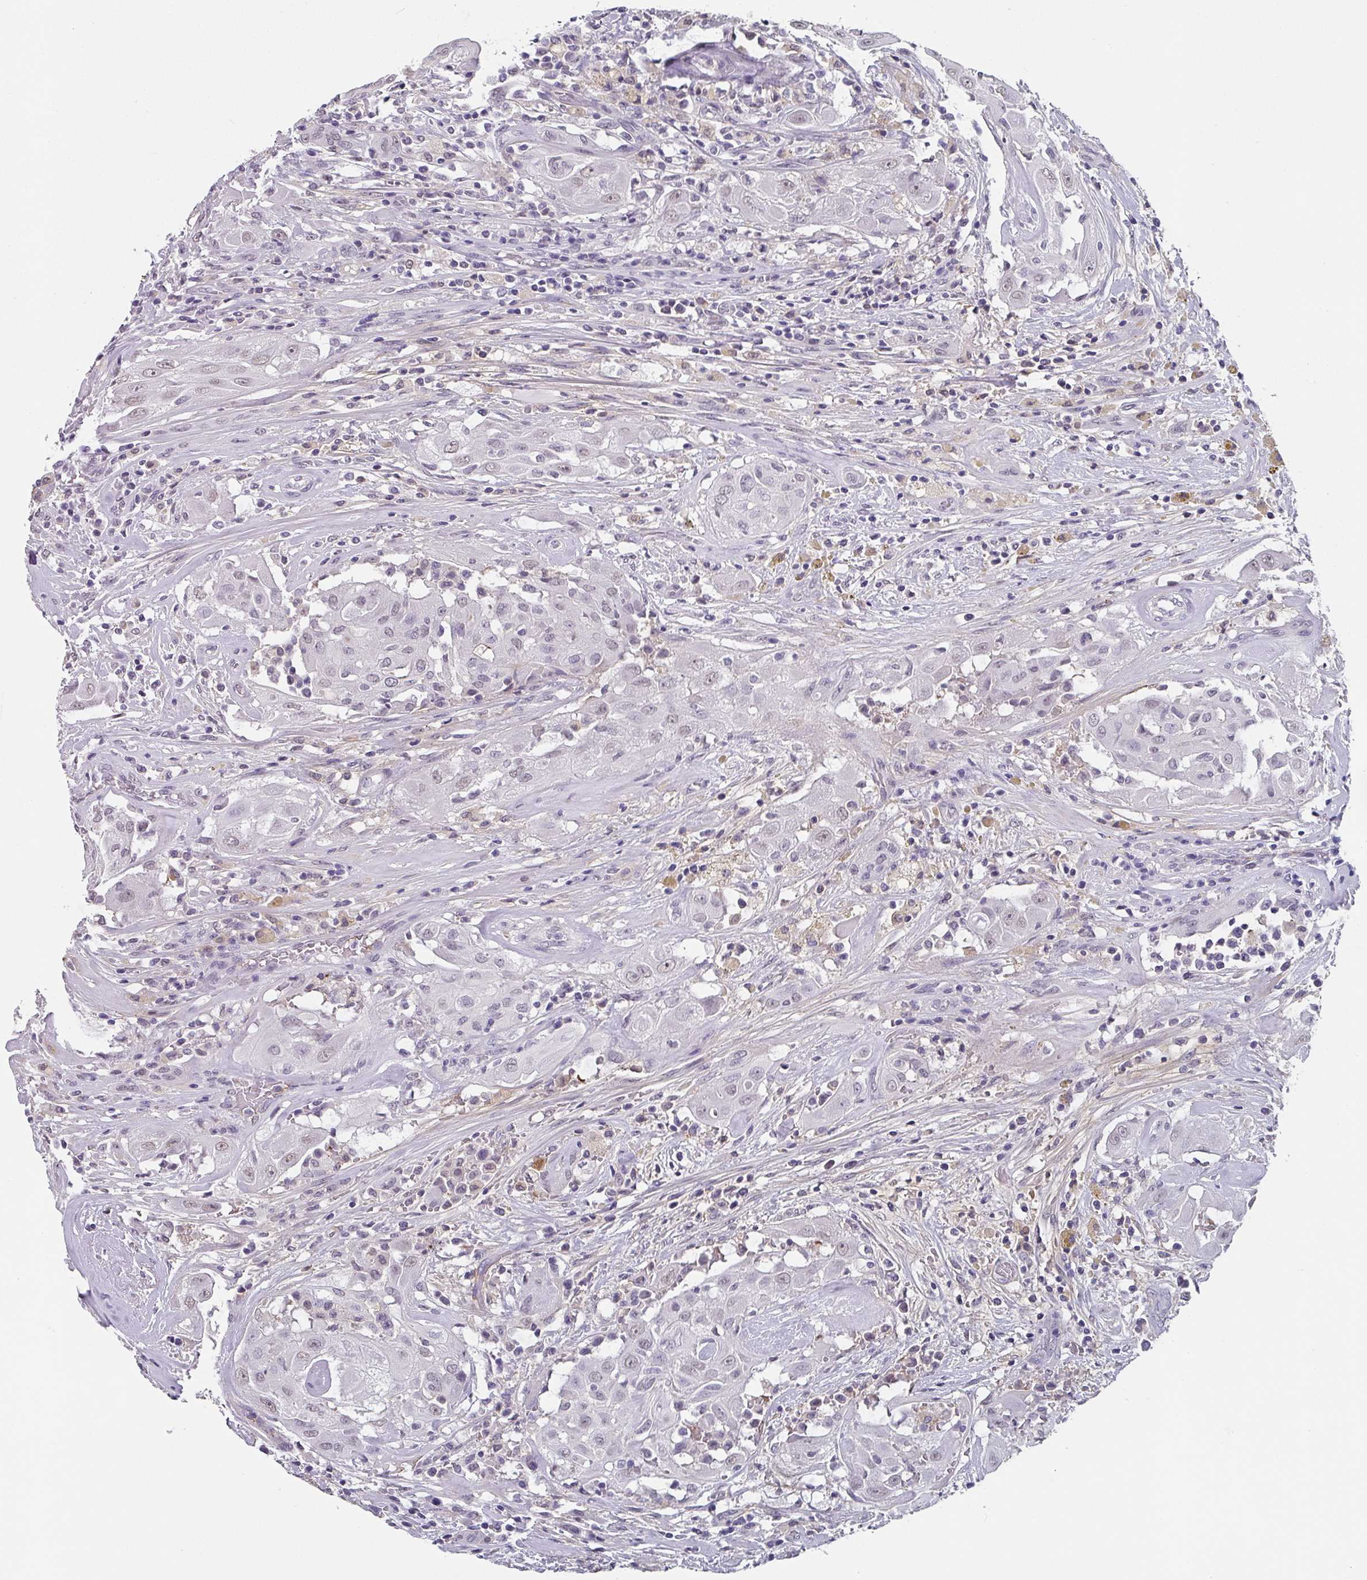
{"staining": {"intensity": "weak", "quantity": ">75%", "location": "nuclear"}, "tissue": "thyroid cancer", "cell_type": "Tumor cells", "image_type": "cancer", "snomed": [{"axis": "morphology", "description": "Papillary adenocarcinoma, NOS"}, {"axis": "topography", "description": "Thyroid gland"}], "caption": "Thyroid papillary adenocarcinoma tissue exhibits weak nuclear expression in about >75% of tumor cells (brown staining indicates protein expression, while blue staining denotes nuclei).", "gene": "C1QB", "patient": {"sex": "female", "age": 59}}